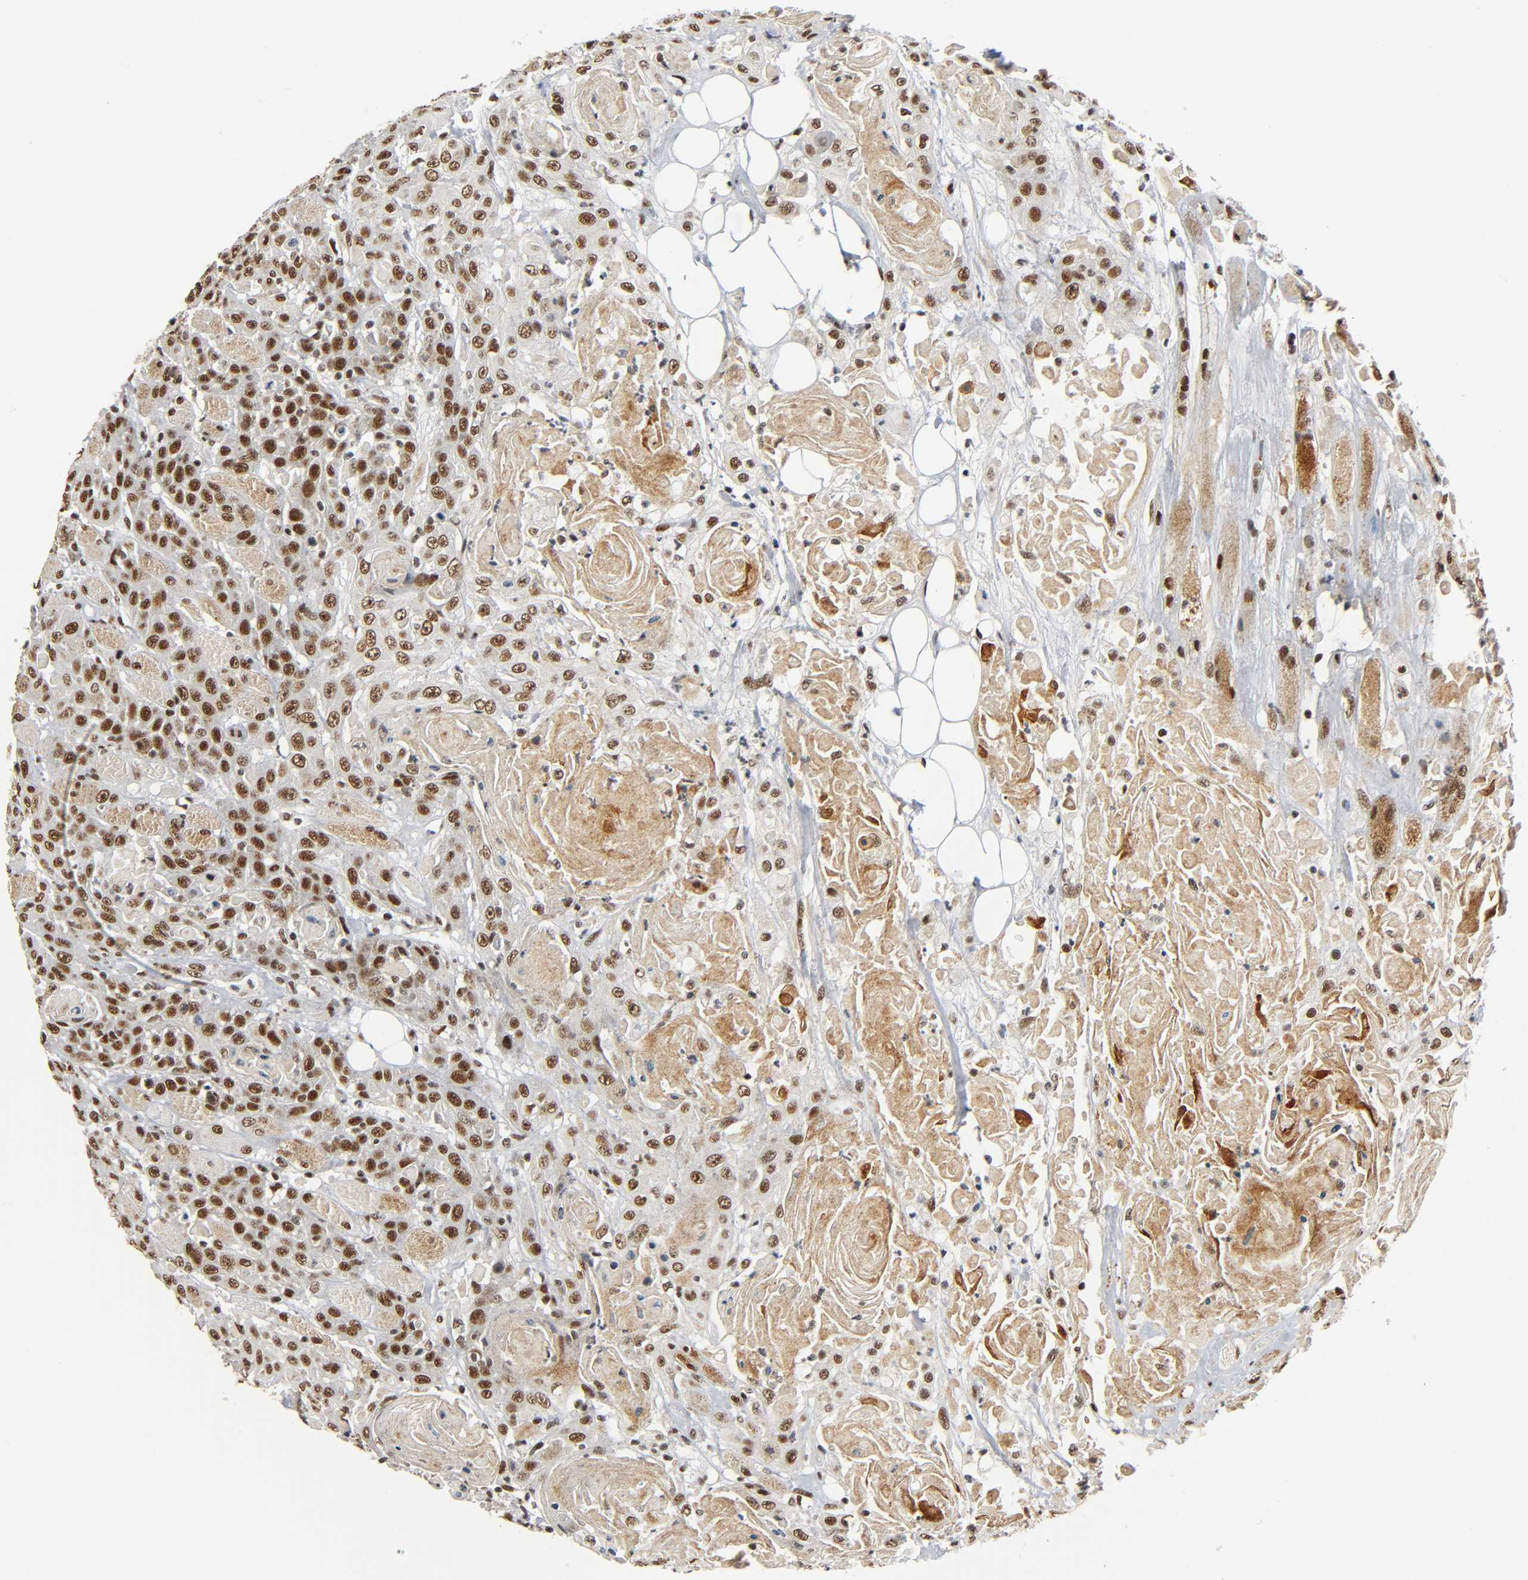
{"staining": {"intensity": "strong", "quantity": ">75%", "location": "nuclear"}, "tissue": "head and neck cancer", "cell_type": "Tumor cells", "image_type": "cancer", "snomed": [{"axis": "morphology", "description": "Squamous cell carcinoma, NOS"}, {"axis": "topography", "description": "Head-Neck"}], "caption": "DAB (3,3'-diaminobenzidine) immunohistochemical staining of human squamous cell carcinoma (head and neck) exhibits strong nuclear protein expression in approximately >75% of tumor cells. Immunohistochemistry (ihc) stains the protein of interest in brown and the nuclei are stained blue.", "gene": "CDK9", "patient": {"sex": "female", "age": 84}}